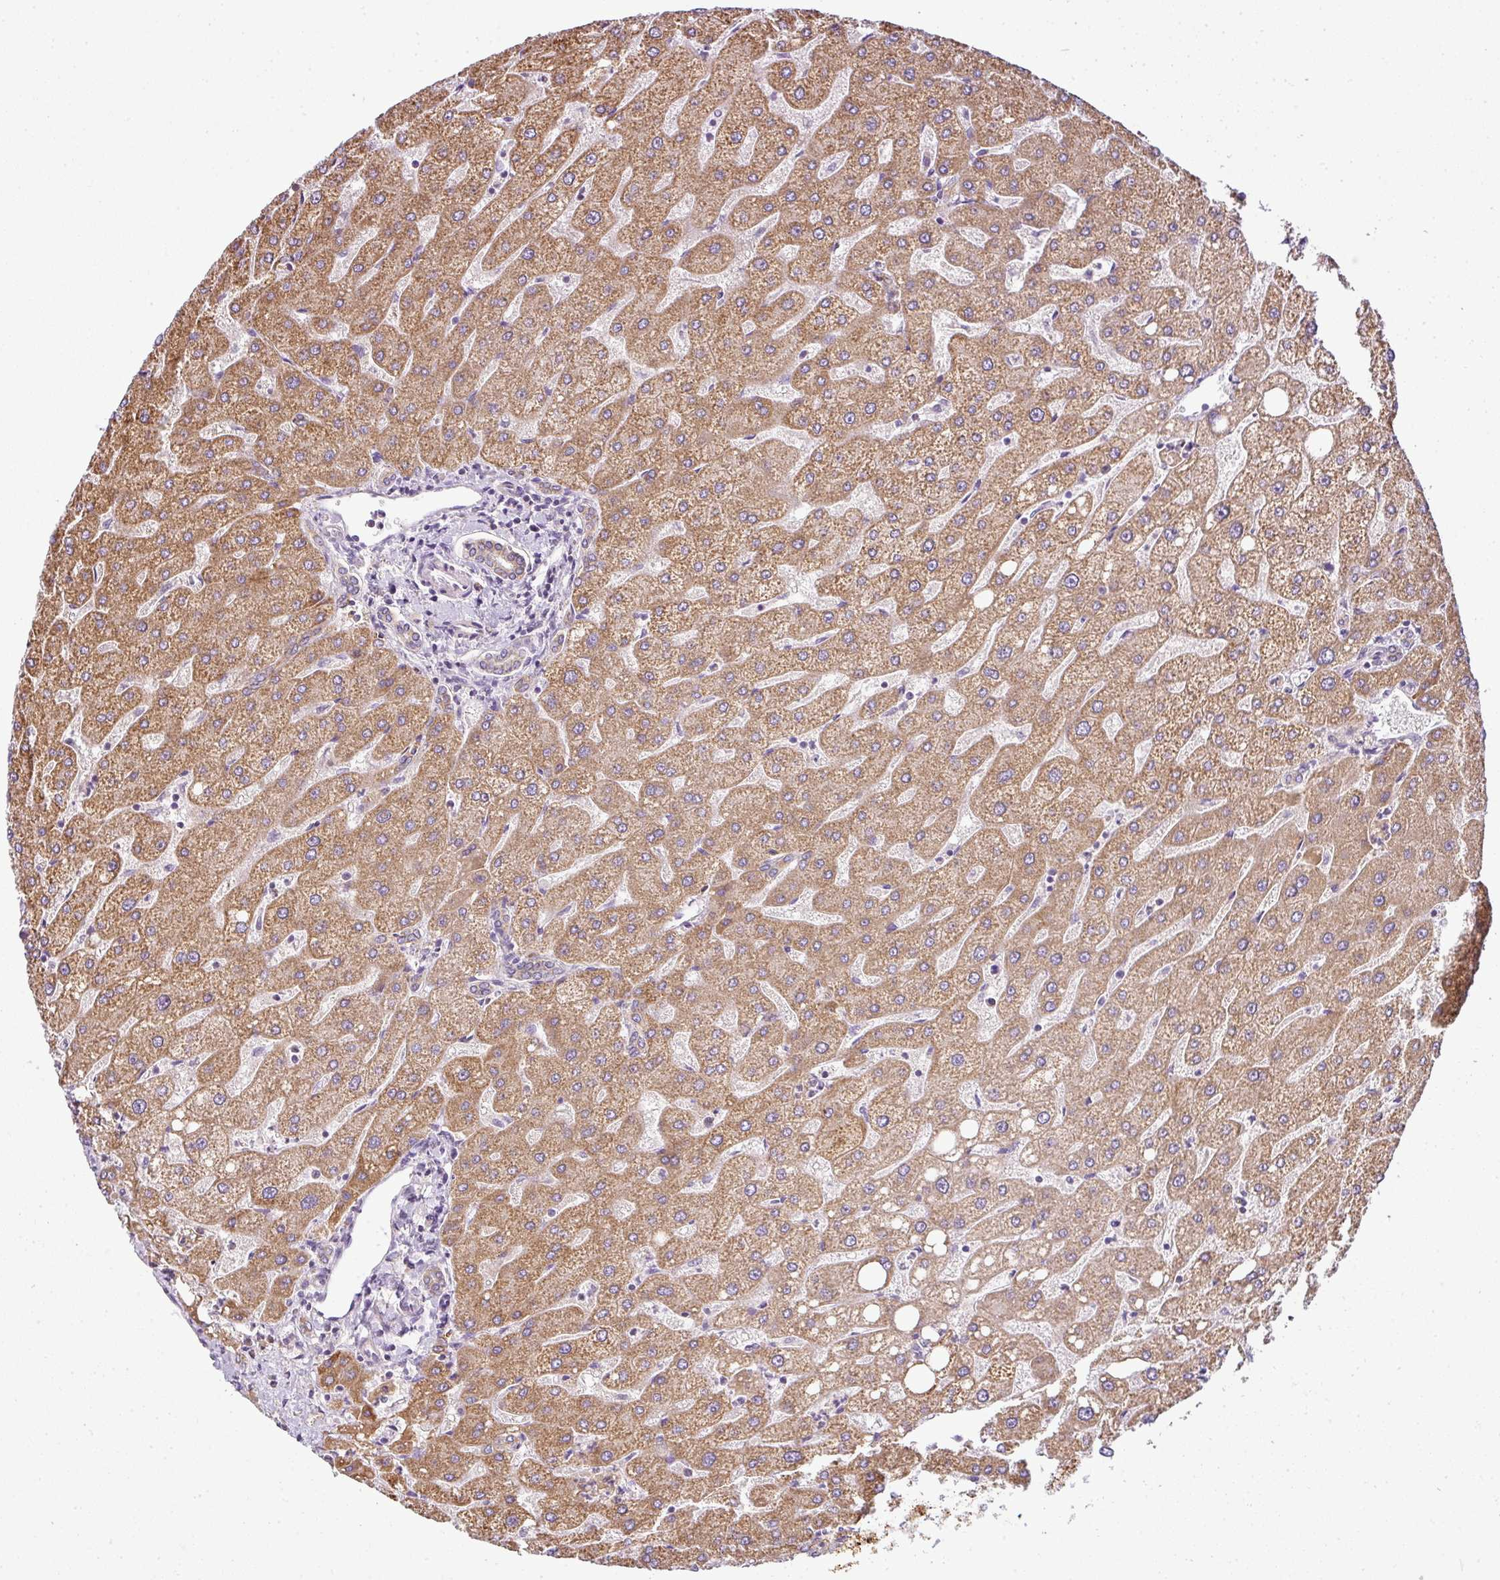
{"staining": {"intensity": "weak", "quantity": "25%-75%", "location": "cytoplasmic/membranous"}, "tissue": "liver", "cell_type": "Cholangiocytes", "image_type": "normal", "snomed": [{"axis": "morphology", "description": "Normal tissue, NOS"}, {"axis": "topography", "description": "Liver"}], "caption": "A high-resolution image shows IHC staining of normal liver, which displays weak cytoplasmic/membranous positivity in approximately 25%-75% of cholangiocytes.", "gene": "ANKRD18A", "patient": {"sex": "male", "age": 67}}